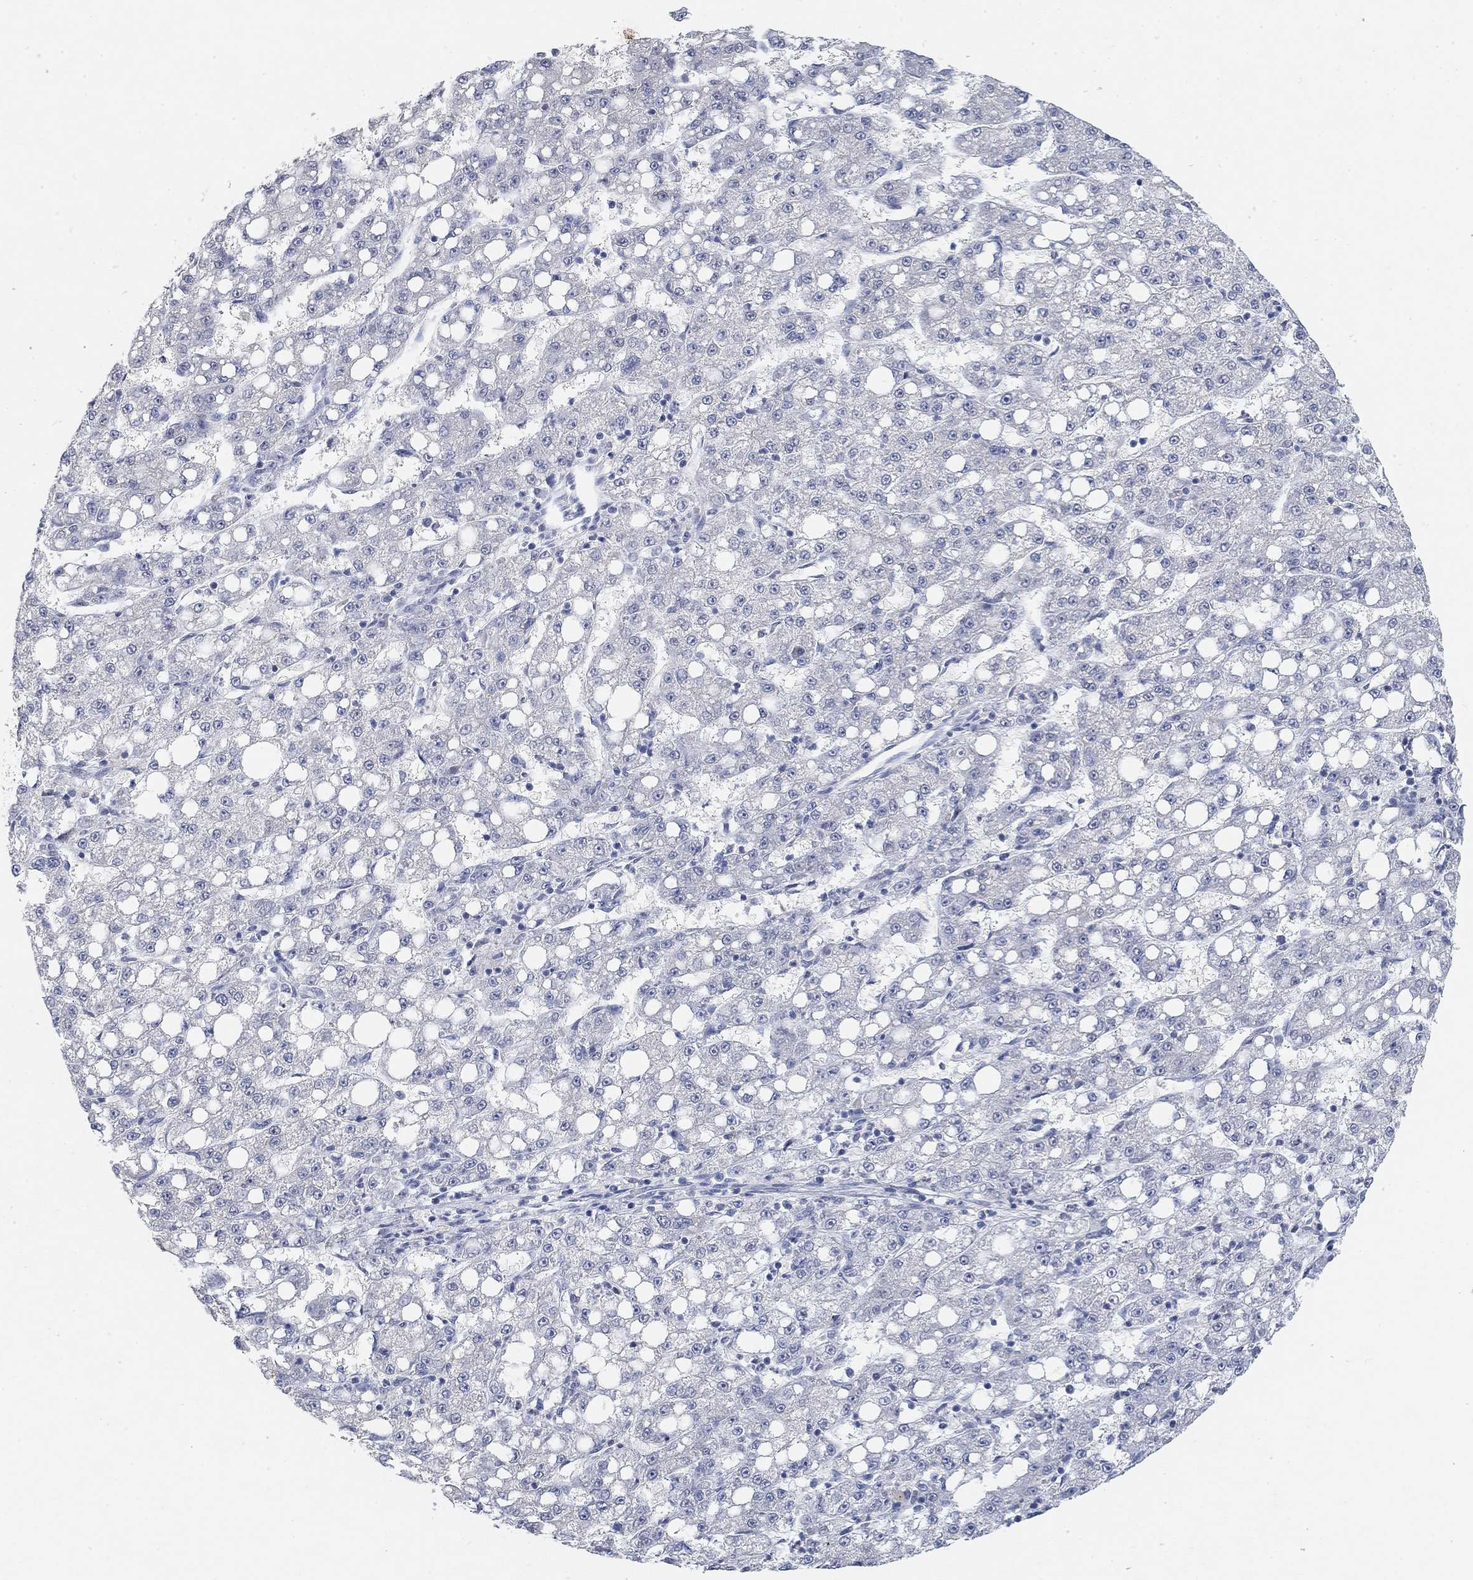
{"staining": {"intensity": "negative", "quantity": "none", "location": "none"}, "tissue": "liver cancer", "cell_type": "Tumor cells", "image_type": "cancer", "snomed": [{"axis": "morphology", "description": "Carcinoma, Hepatocellular, NOS"}, {"axis": "topography", "description": "Liver"}], "caption": "Tumor cells are negative for protein expression in human liver hepatocellular carcinoma. The staining was performed using DAB to visualize the protein expression in brown, while the nuclei were stained in blue with hematoxylin (Magnification: 20x).", "gene": "VAT1L", "patient": {"sex": "female", "age": 65}}